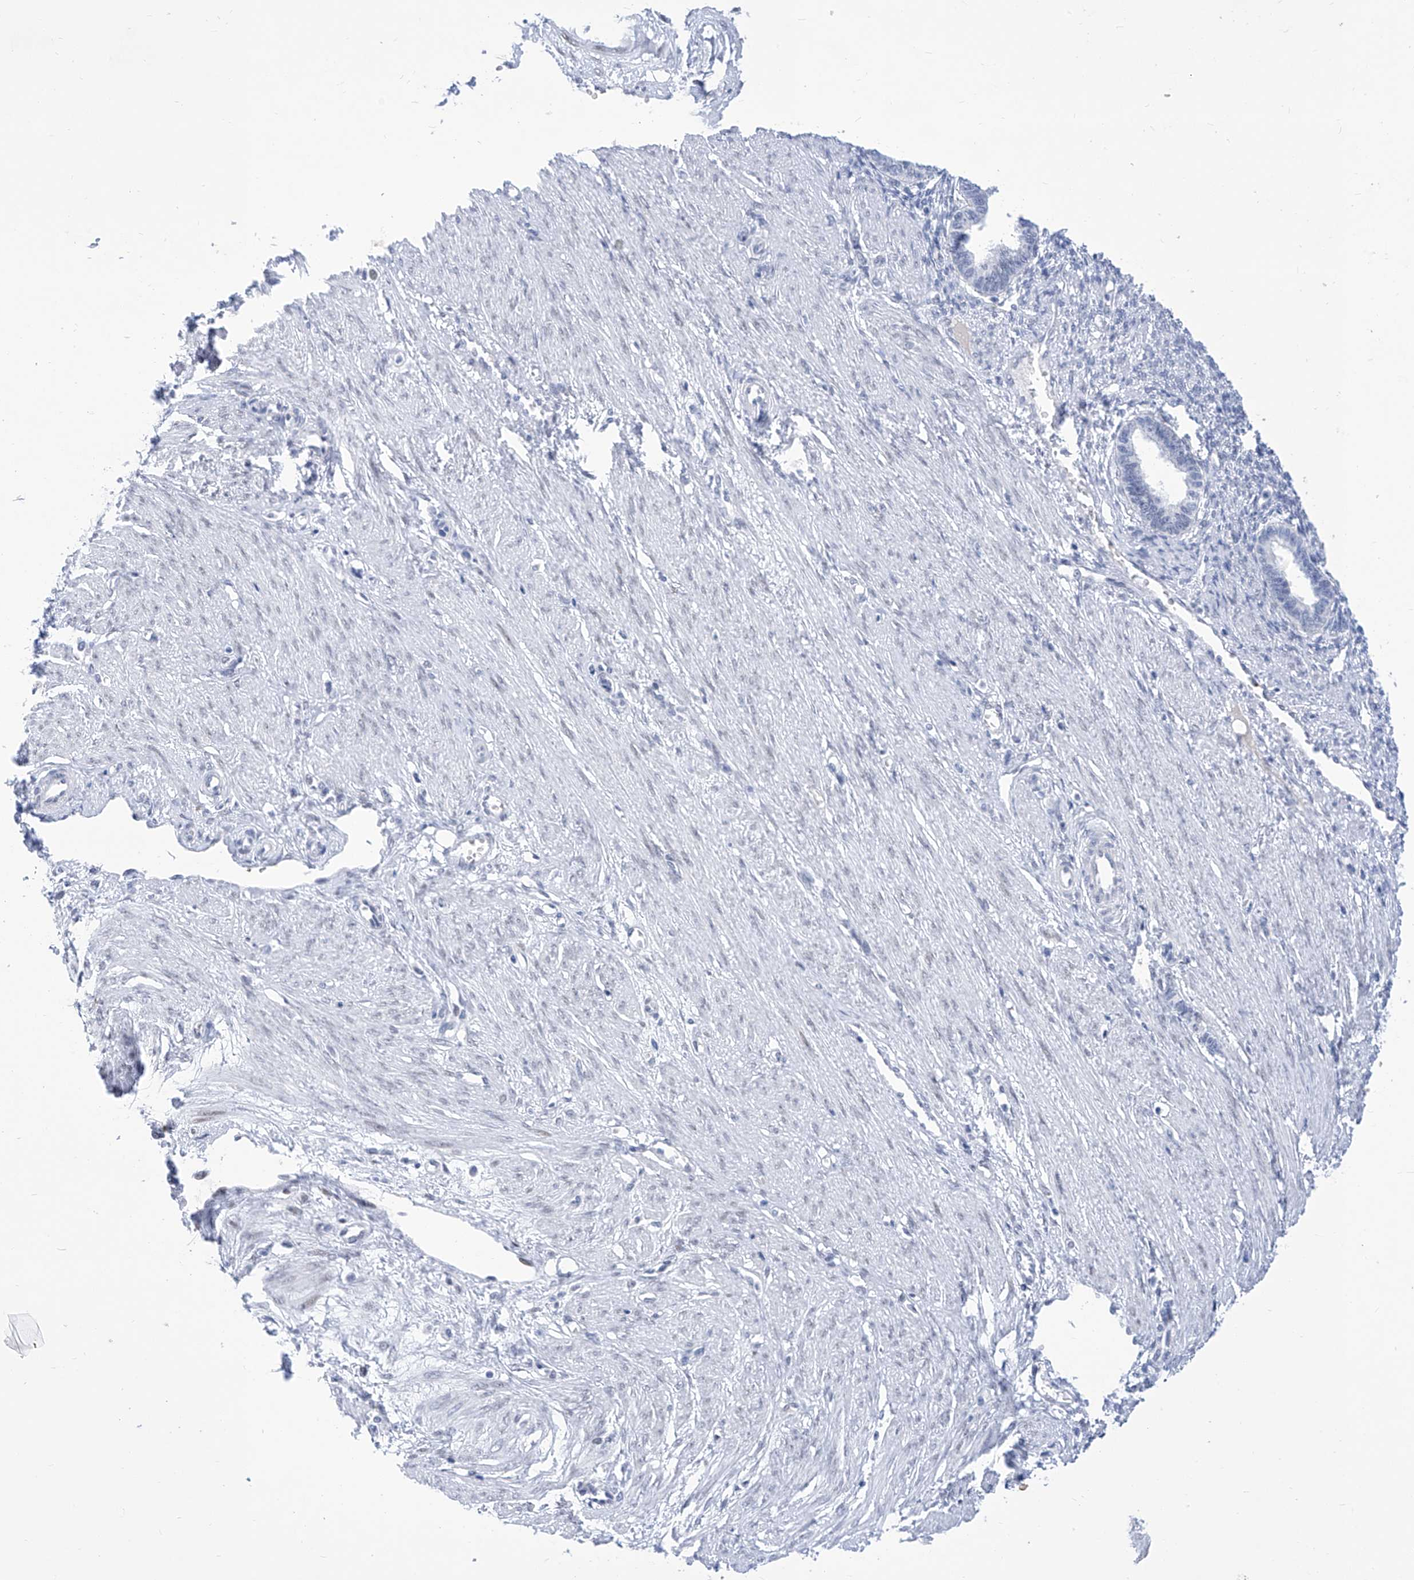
{"staining": {"intensity": "negative", "quantity": "none", "location": "none"}, "tissue": "endometrium", "cell_type": "Cells in endometrial stroma", "image_type": "normal", "snomed": [{"axis": "morphology", "description": "Normal tissue, NOS"}, {"axis": "topography", "description": "Endometrium"}], "caption": "A high-resolution photomicrograph shows immunohistochemistry staining of benign endometrium, which displays no significant expression in cells in endometrial stroma.", "gene": "SART1", "patient": {"sex": "female", "age": 33}}